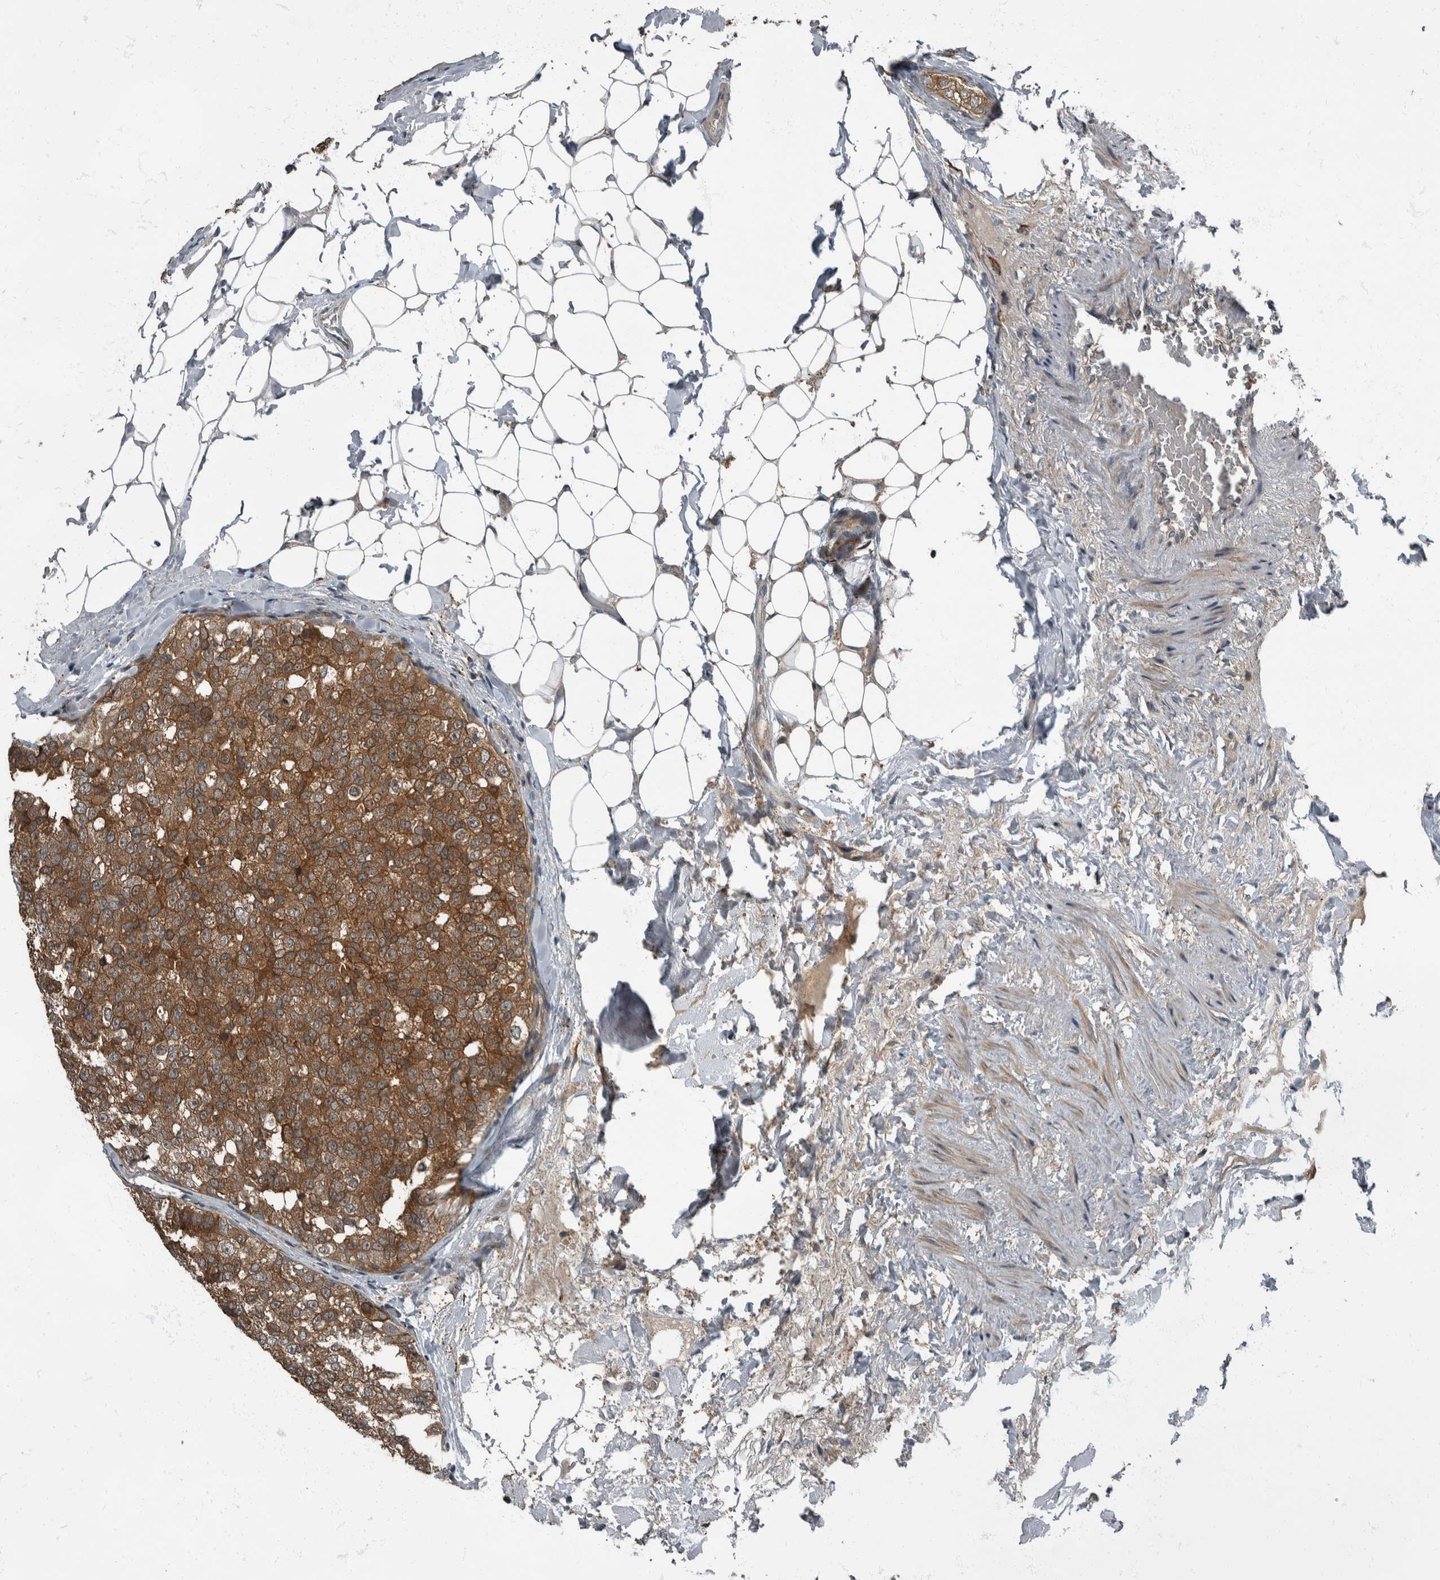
{"staining": {"intensity": "moderate", "quantity": ">75%", "location": "cytoplasmic/membranous"}, "tissue": "breast cancer", "cell_type": "Tumor cells", "image_type": "cancer", "snomed": [{"axis": "morphology", "description": "Normal tissue, NOS"}, {"axis": "morphology", "description": "Duct carcinoma"}, {"axis": "topography", "description": "Breast"}], "caption": "Tumor cells show medium levels of moderate cytoplasmic/membranous expression in approximately >75% of cells in human breast cancer.", "gene": "RABGGTB", "patient": {"sex": "female", "age": 43}}